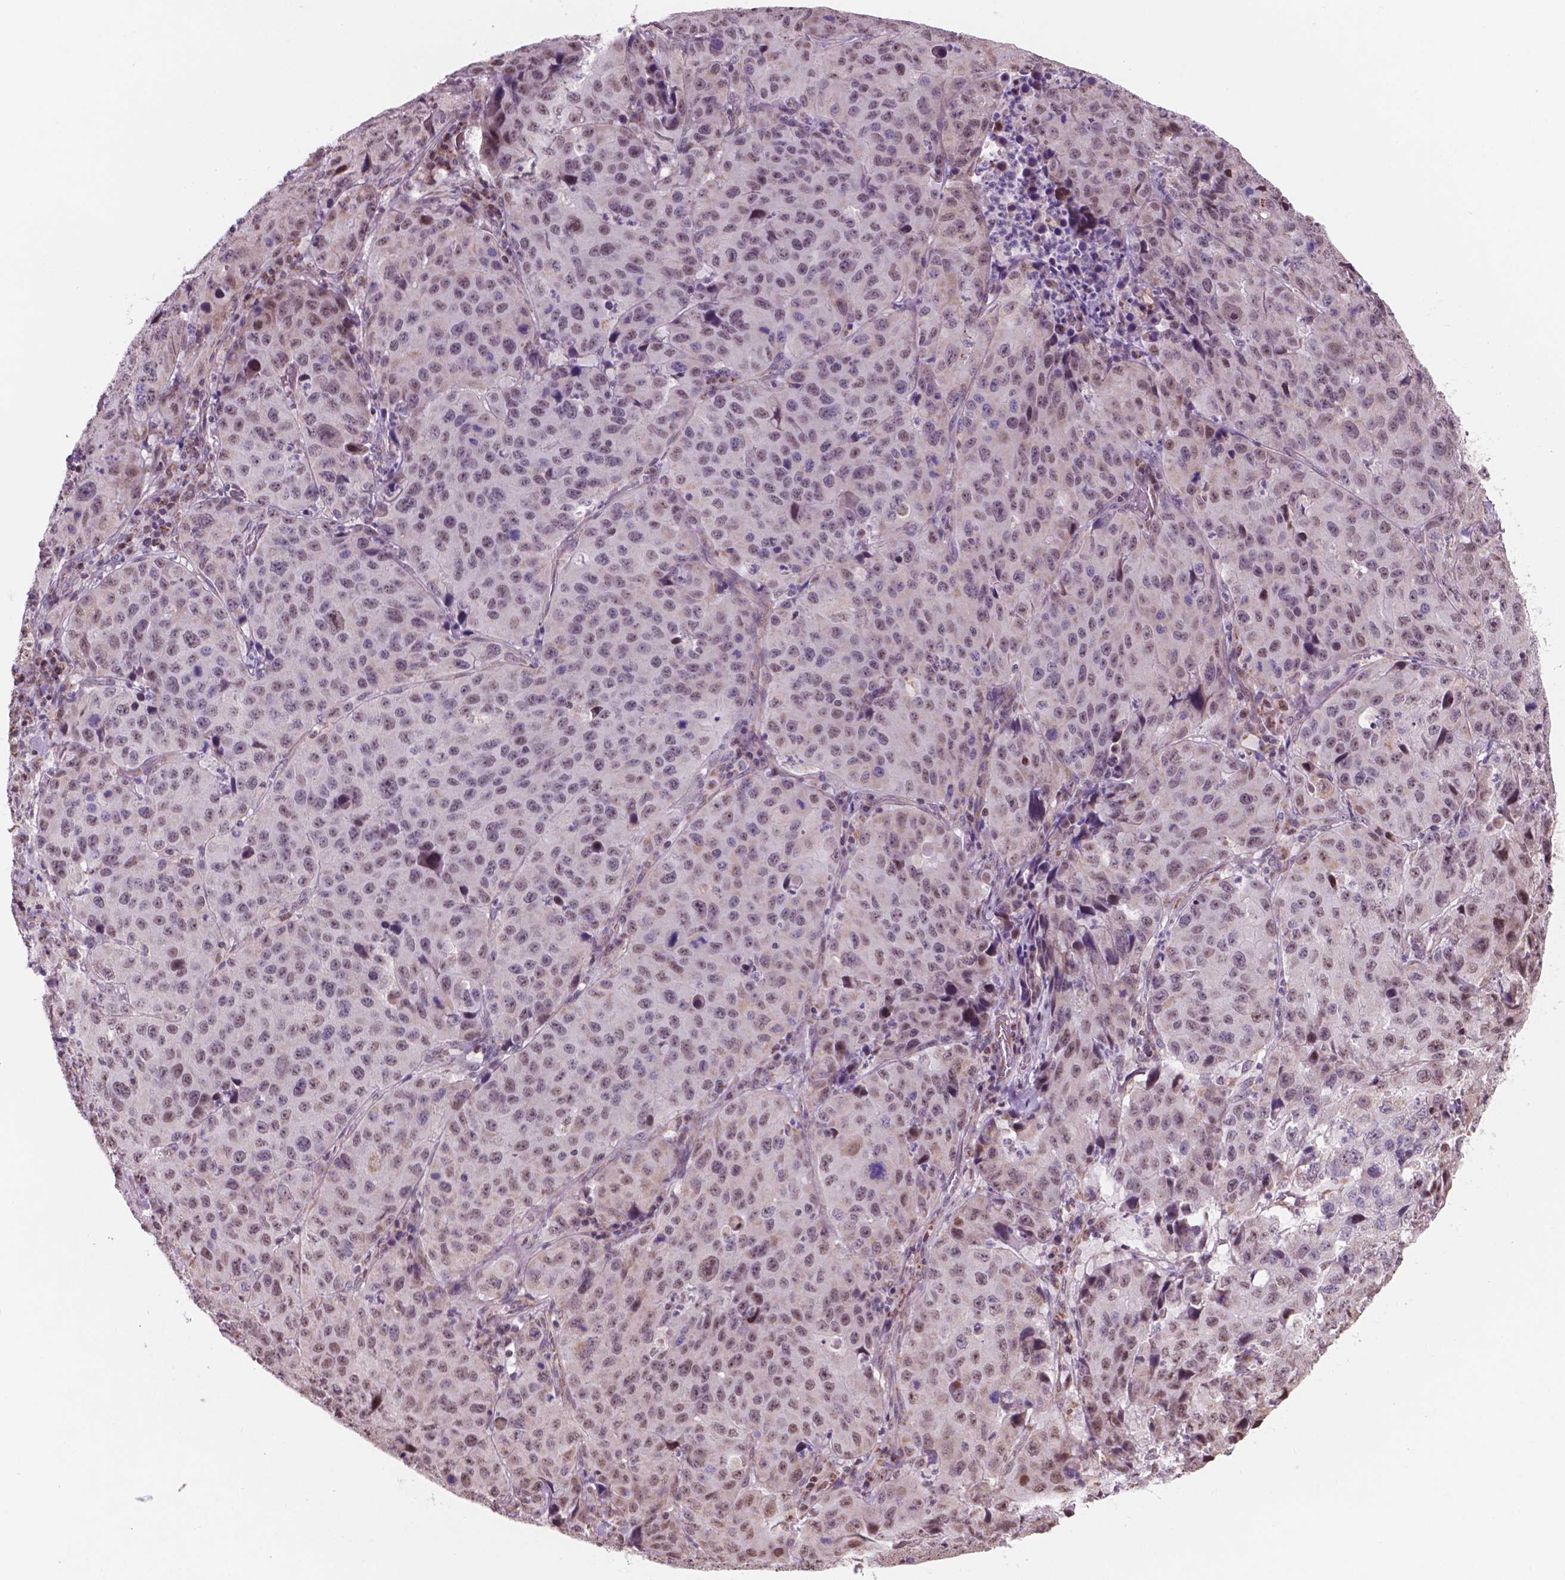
{"staining": {"intensity": "weak", "quantity": "25%-75%", "location": "cytoplasmic/membranous,nuclear"}, "tissue": "stomach cancer", "cell_type": "Tumor cells", "image_type": "cancer", "snomed": [{"axis": "morphology", "description": "Adenocarcinoma, NOS"}, {"axis": "topography", "description": "Stomach"}], "caption": "Protein expression analysis of human stomach cancer (adenocarcinoma) reveals weak cytoplasmic/membranous and nuclear staining in approximately 25%-75% of tumor cells.", "gene": "NDUFA10", "patient": {"sex": "male", "age": 71}}